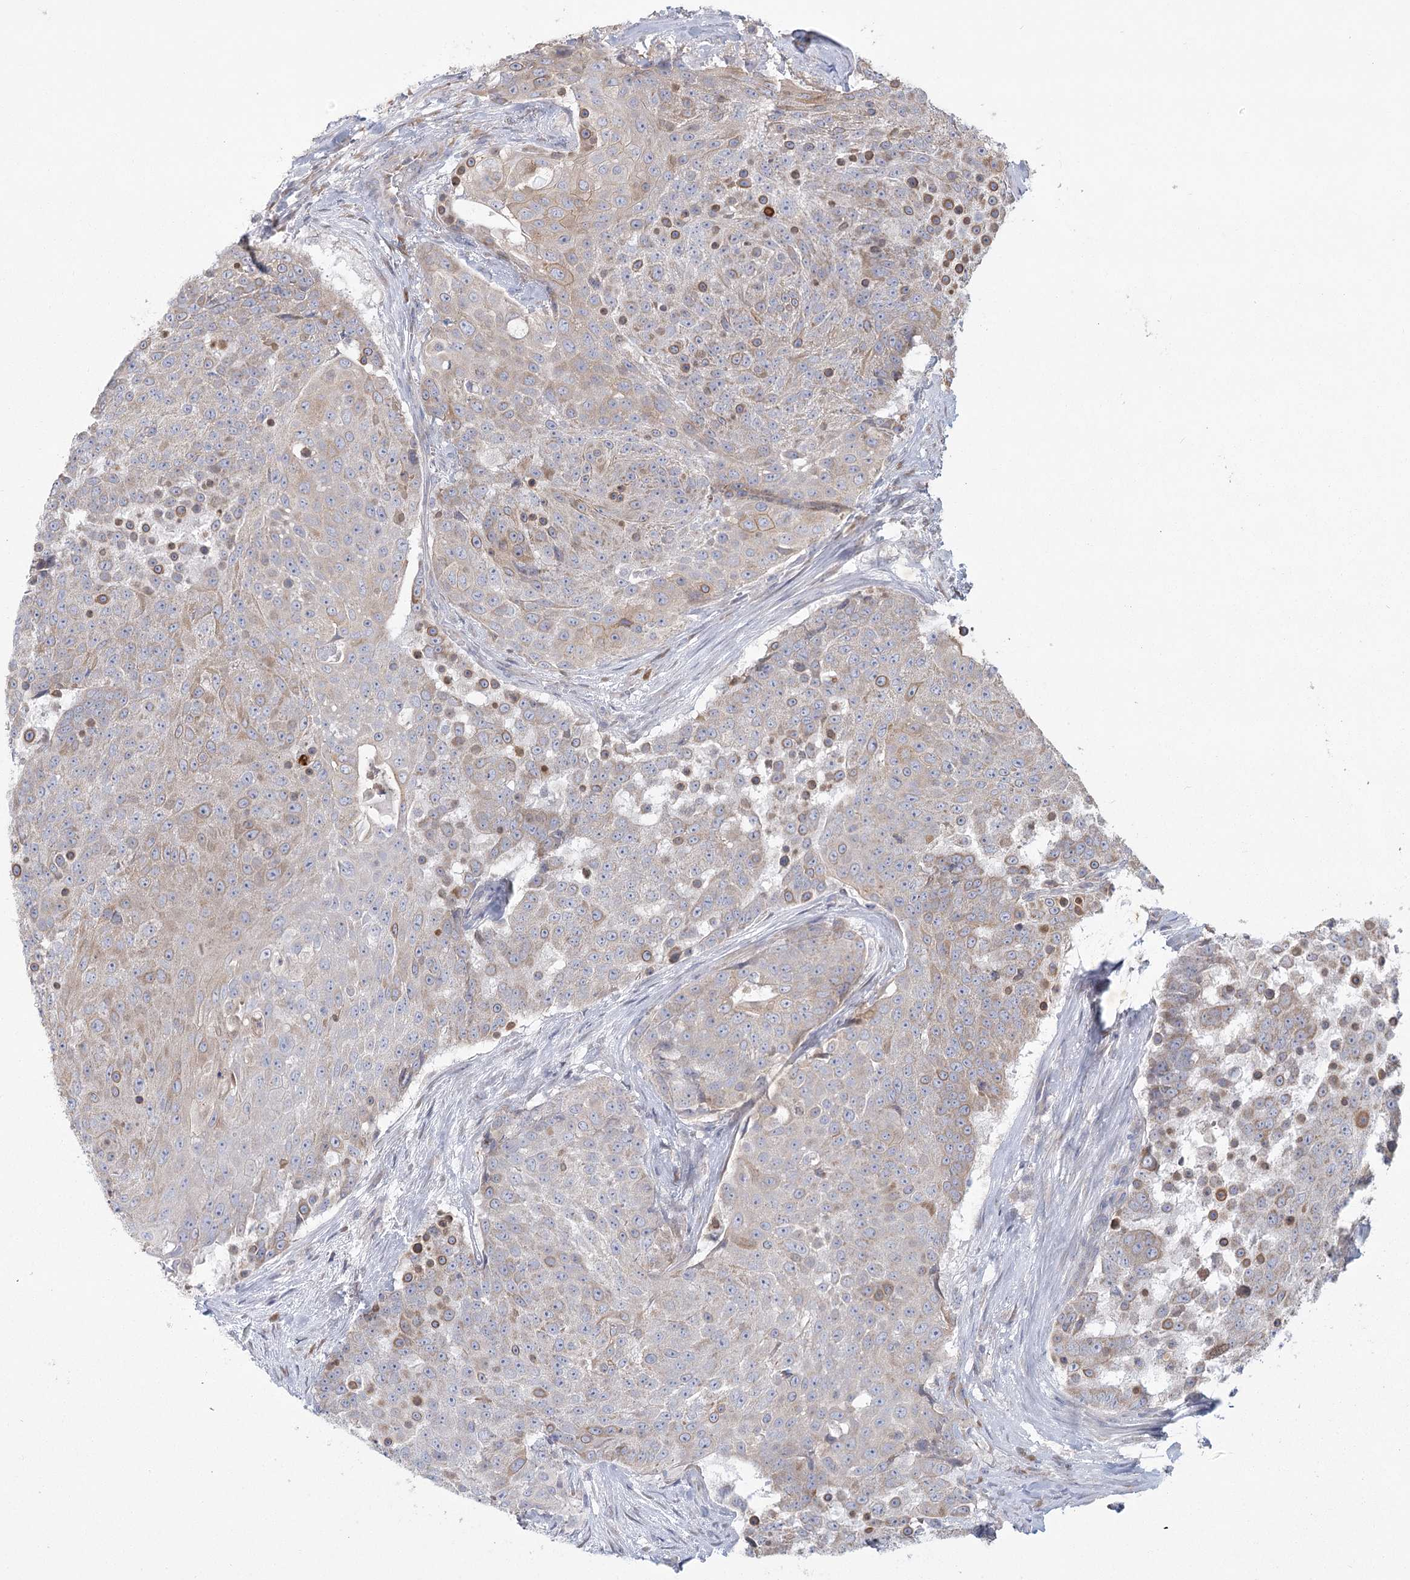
{"staining": {"intensity": "moderate", "quantity": "<25%", "location": "cytoplasmic/membranous"}, "tissue": "urothelial cancer", "cell_type": "Tumor cells", "image_type": "cancer", "snomed": [{"axis": "morphology", "description": "Urothelial carcinoma, High grade"}, {"axis": "topography", "description": "Urinary bladder"}], "caption": "Tumor cells show low levels of moderate cytoplasmic/membranous positivity in approximately <25% of cells in human urothelial cancer.", "gene": "CNTLN", "patient": {"sex": "female", "age": 63}}